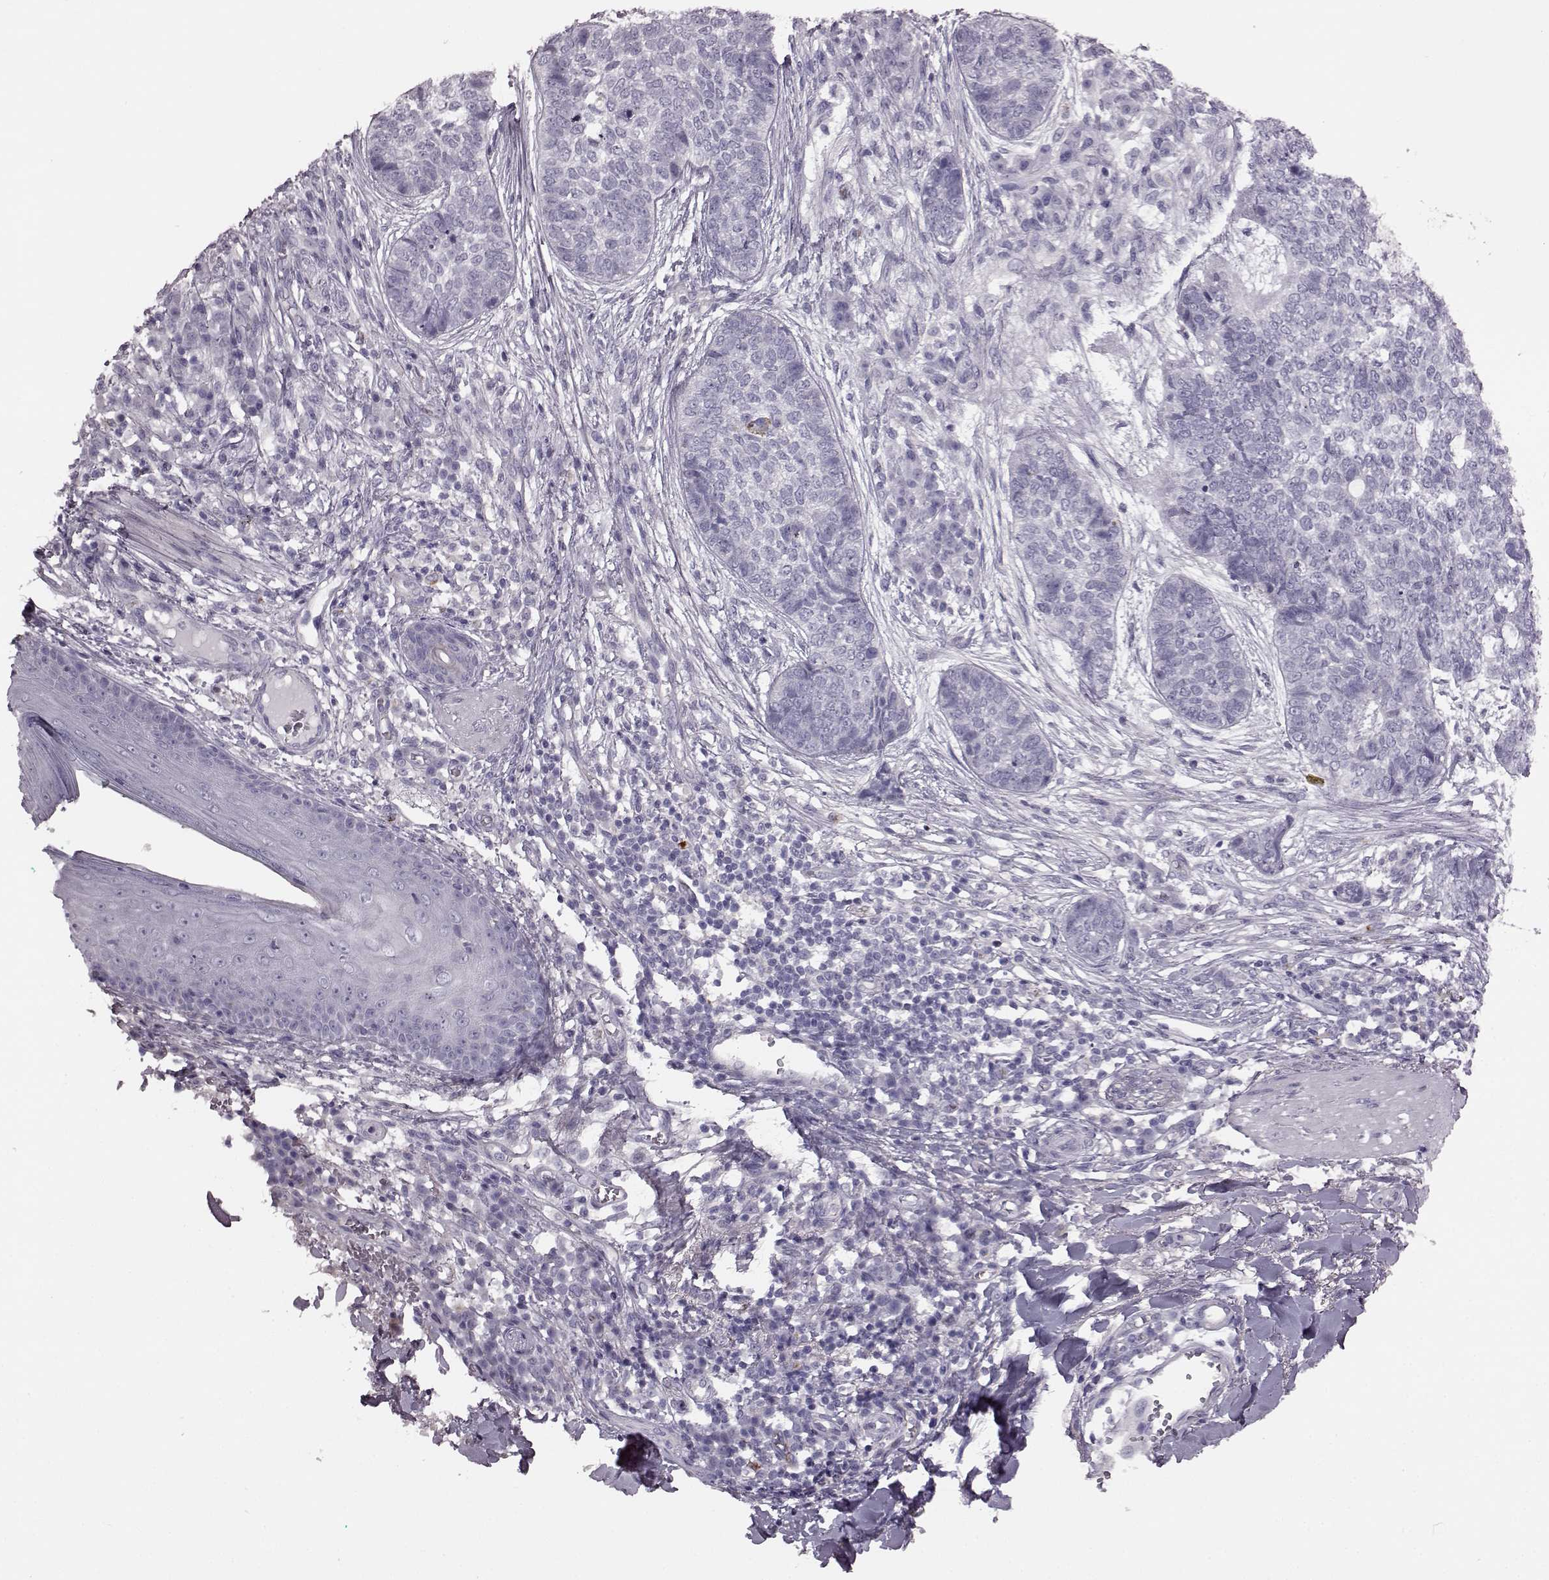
{"staining": {"intensity": "negative", "quantity": "none", "location": "none"}, "tissue": "skin cancer", "cell_type": "Tumor cells", "image_type": "cancer", "snomed": [{"axis": "morphology", "description": "Basal cell carcinoma"}, {"axis": "topography", "description": "Skin"}], "caption": "Basal cell carcinoma (skin) stained for a protein using IHC exhibits no positivity tumor cells.", "gene": "SNTG1", "patient": {"sex": "female", "age": 69}}